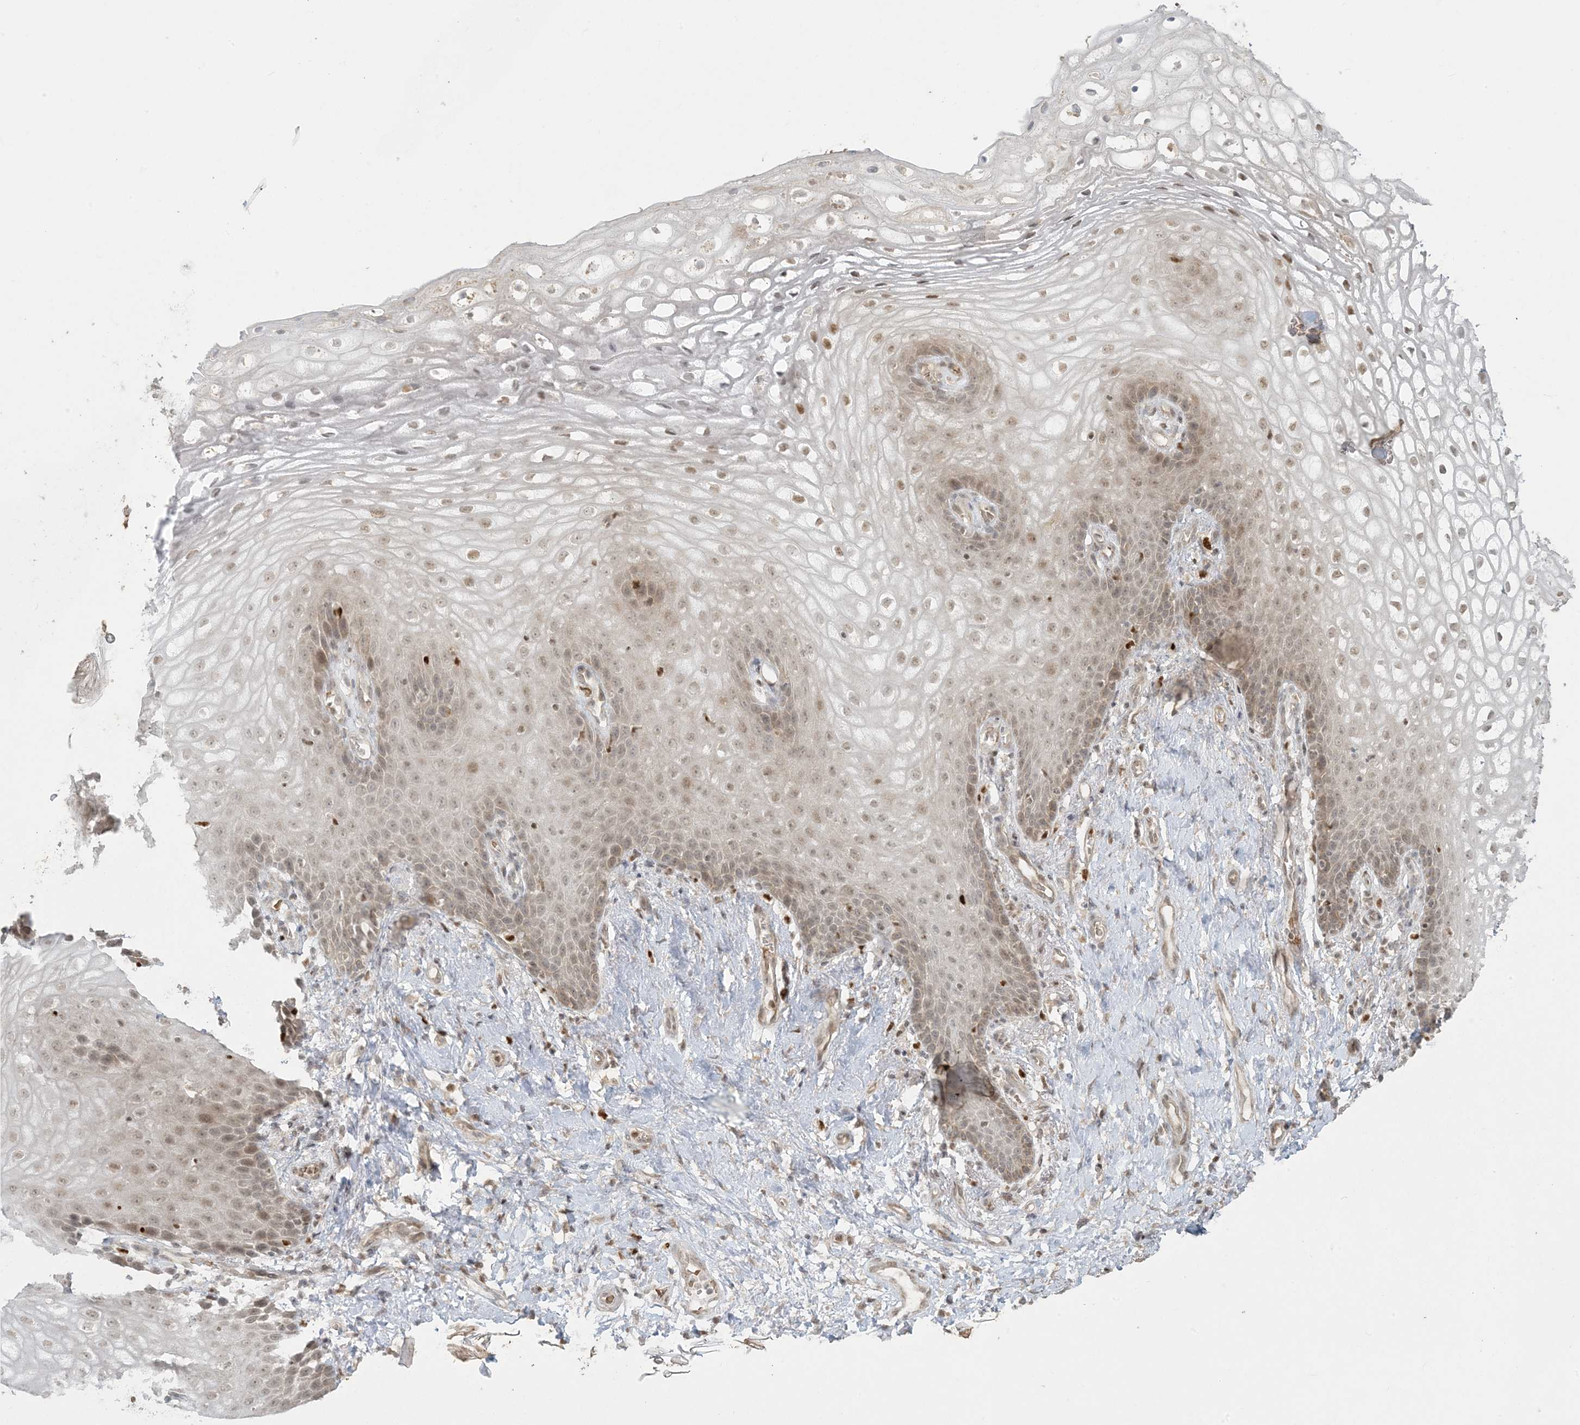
{"staining": {"intensity": "moderate", "quantity": "<25%", "location": "nuclear"}, "tissue": "vagina", "cell_type": "Squamous epithelial cells", "image_type": "normal", "snomed": [{"axis": "morphology", "description": "Normal tissue, NOS"}, {"axis": "topography", "description": "Vagina"}], "caption": "Benign vagina displays moderate nuclear expression in approximately <25% of squamous epithelial cells, visualized by immunohistochemistry.", "gene": "CTDNEP1", "patient": {"sex": "female", "age": 60}}